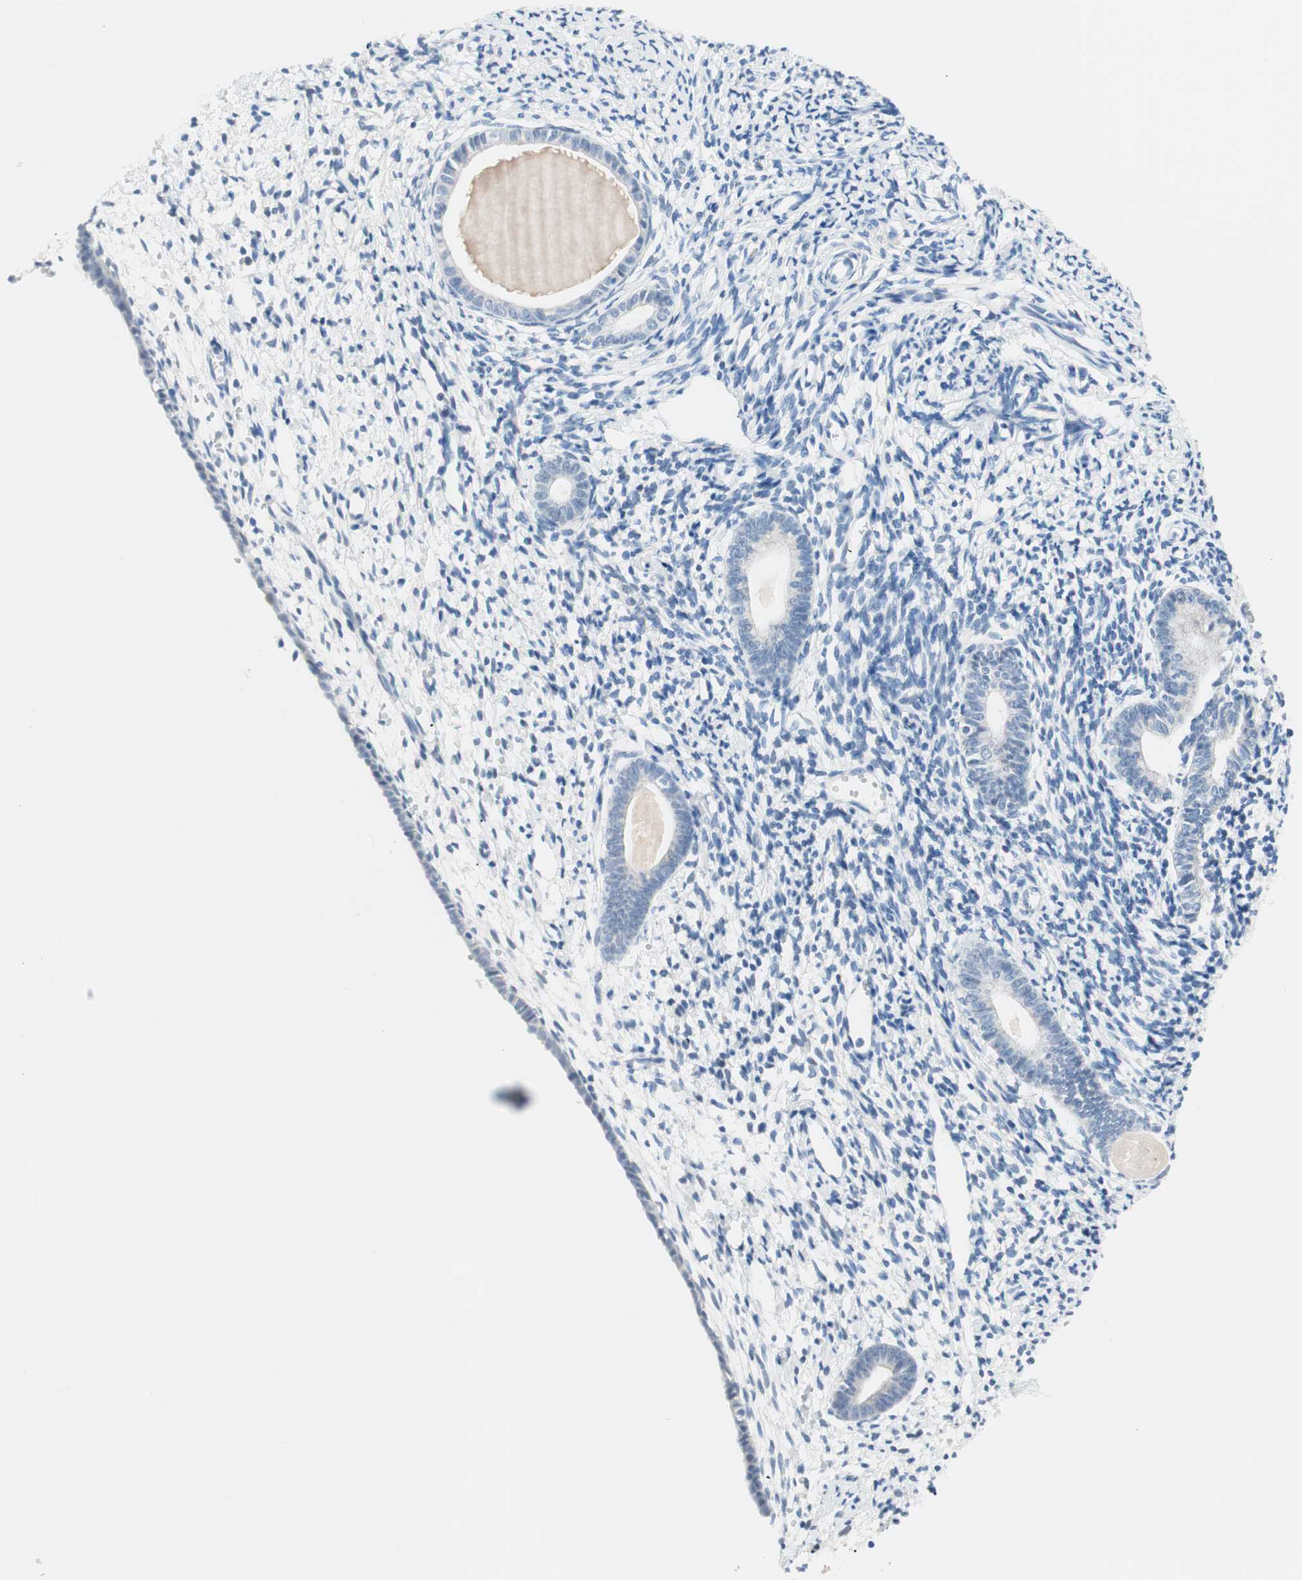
{"staining": {"intensity": "negative", "quantity": "none", "location": "none"}, "tissue": "endometrium", "cell_type": "Cells in endometrial stroma", "image_type": "normal", "snomed": [{"axis": "morphology", "description": "Normal tissue, NOS"}, {"axis": "topography", "description": "Endometrium"}], "caption": "Immunohistochemistry (IHC) histopathology image of unremarkable human endometrium stained for a protein (brown), which demonstrates no staining in cells in endometrial stroma.", "gene": "VIL1", "patient": {"sex": "female", "age": 71}}